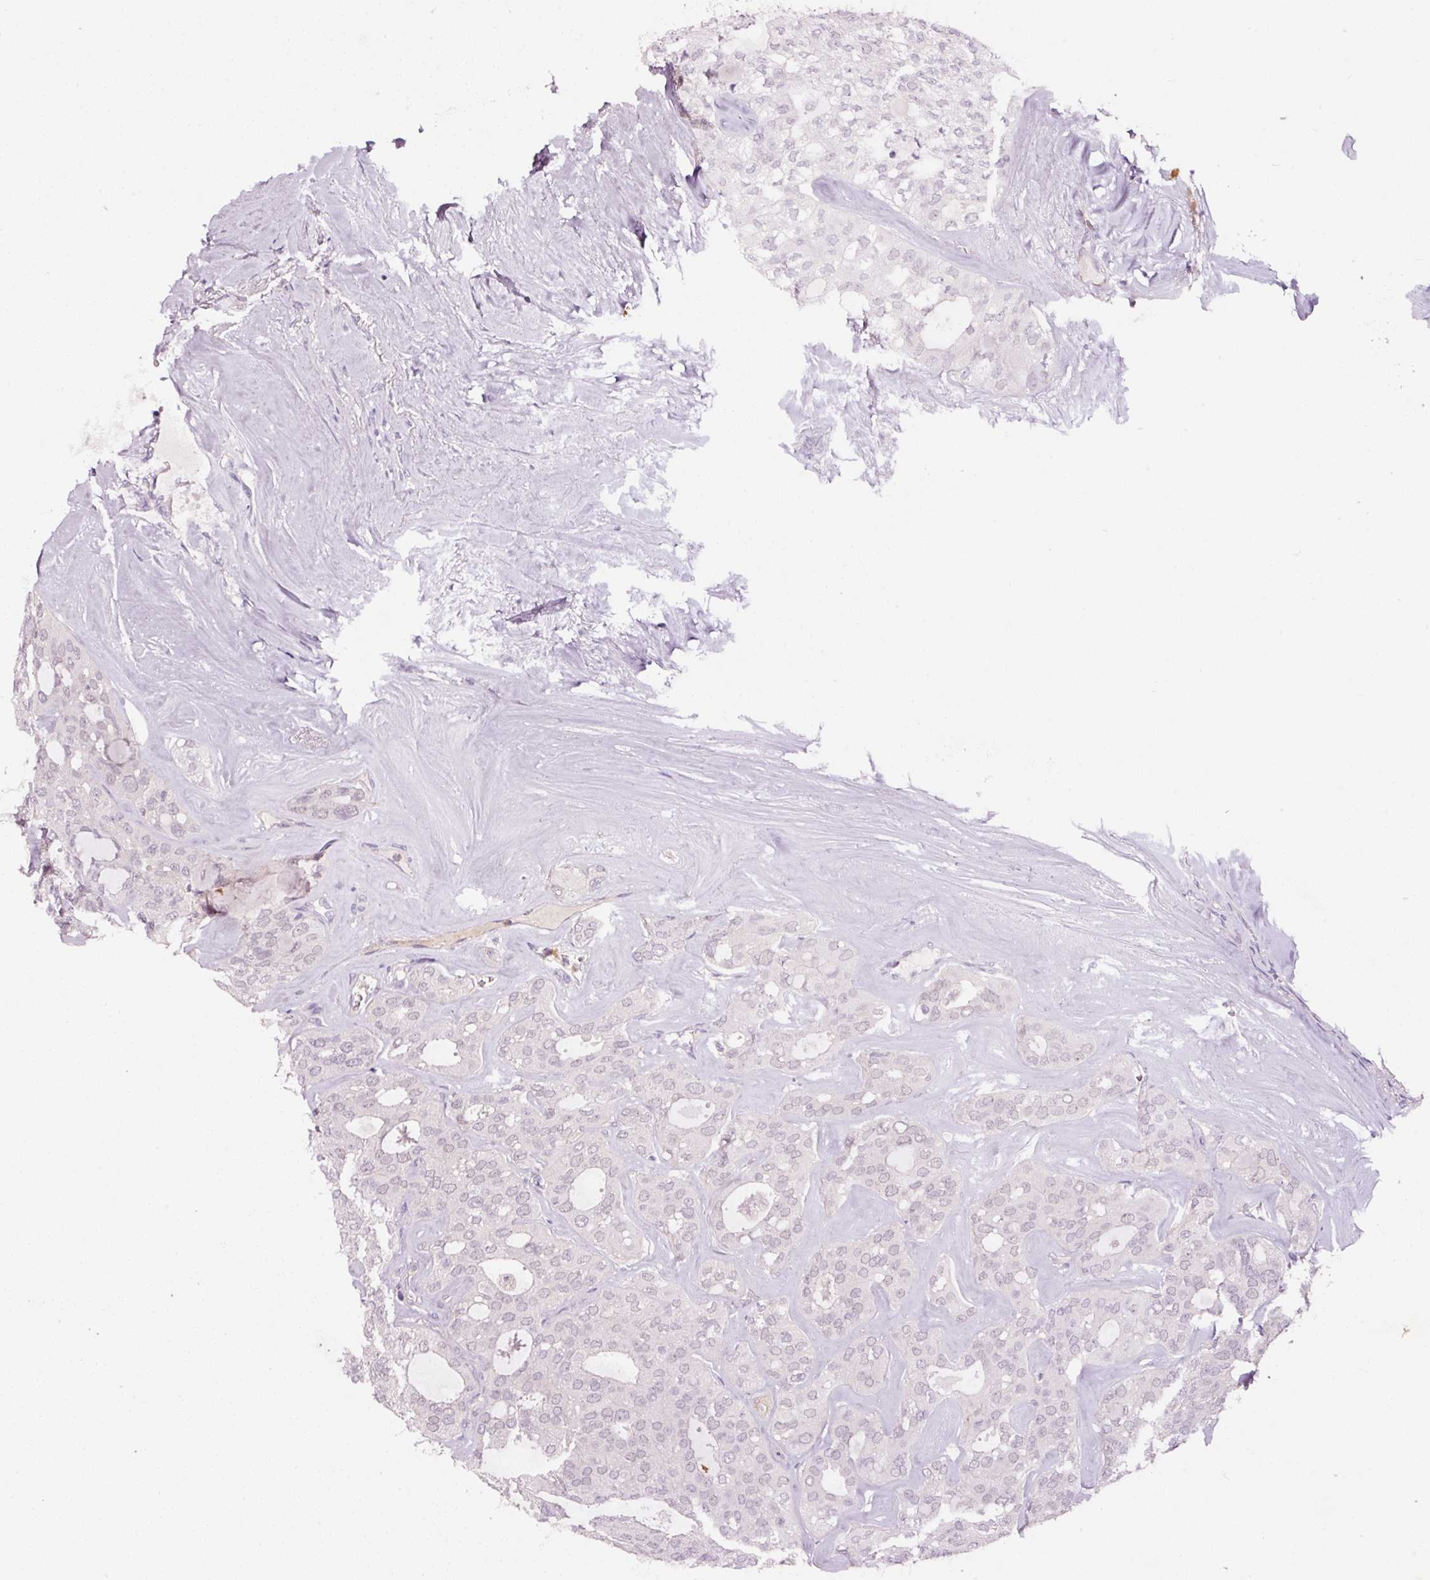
{"staining": {"intensity": "negative", "quantity": "none", "location": "none"}, "tissue": "thyroid cancer", "cell_type": "Tumor cells", "image_type": "cancer", "snomed": [{"axis": "morphology", "description": "Follicular adenoma carcinoma, NOS"}, {"axis": "topography", "description": "Thyroid gland"}], "caption": "IHC of human thyroid cancer (follicular adenoma carcinoma) demonstrates no expression in tumor cells.", "gene": "ABCB4", "patient": {"sex": "male", "age": 75}}